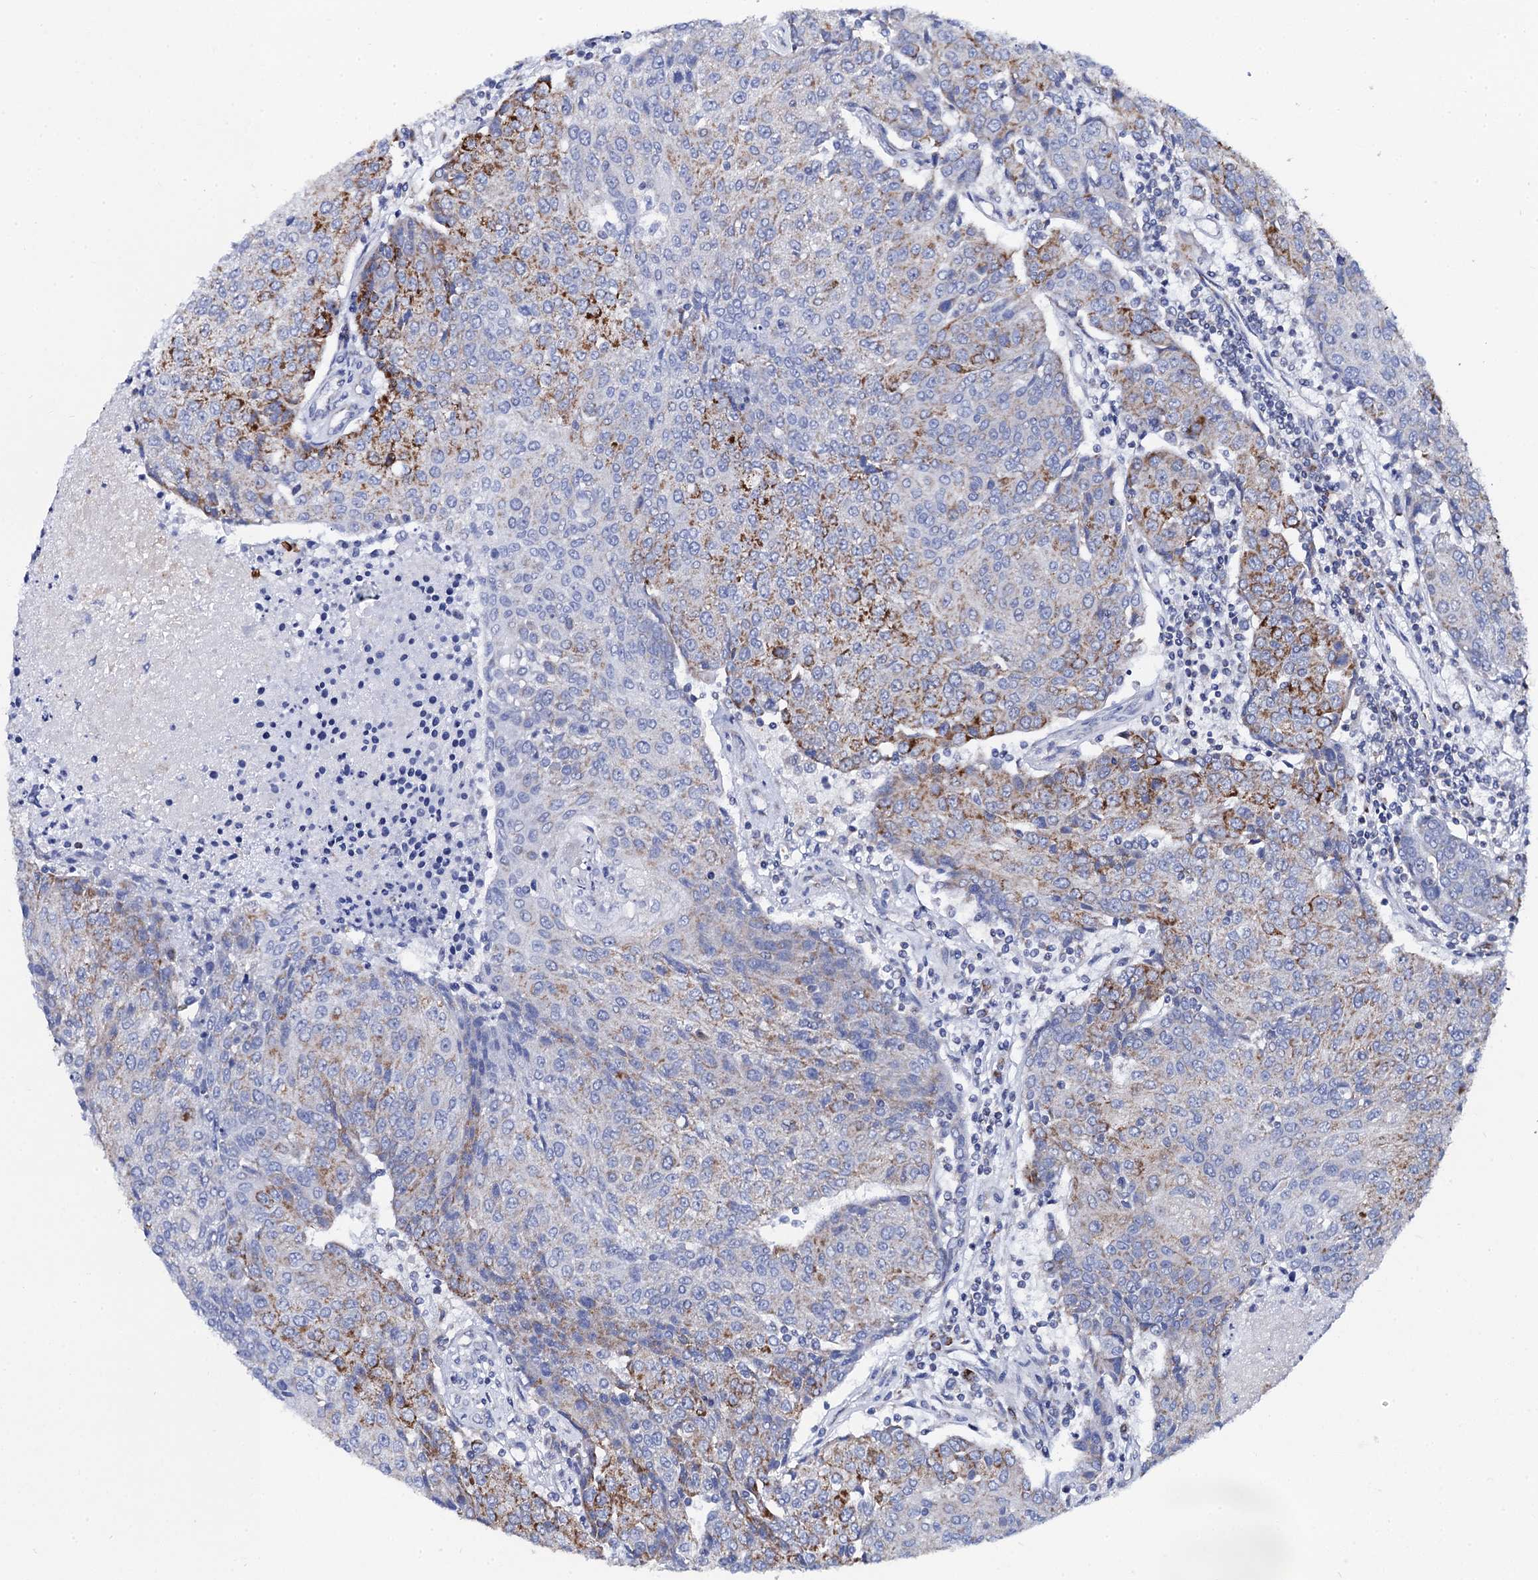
{"staining": {"intensity": "strong", "quantity": "<25%", "location": "cytoplasmic/membranous"}, "tissue": "urothelial cancer", "cell_type": "Tumor cells", "image_type": "cancer", "snomed": [{"axis": "morphology", "description": "Urothelial carcinoma, High grade"}, {"axis": "topography", "description": "Urinary bladder"}], "caption": "Immunohistochemistry (DAB) staining of human high-grade urothelial carcinoma reveals strong cytoplasmic/membranous protein positivity in about <25% of tumor cells.", "gene": "ACADSB", "patient": {"sex": "female", "age": 85}}